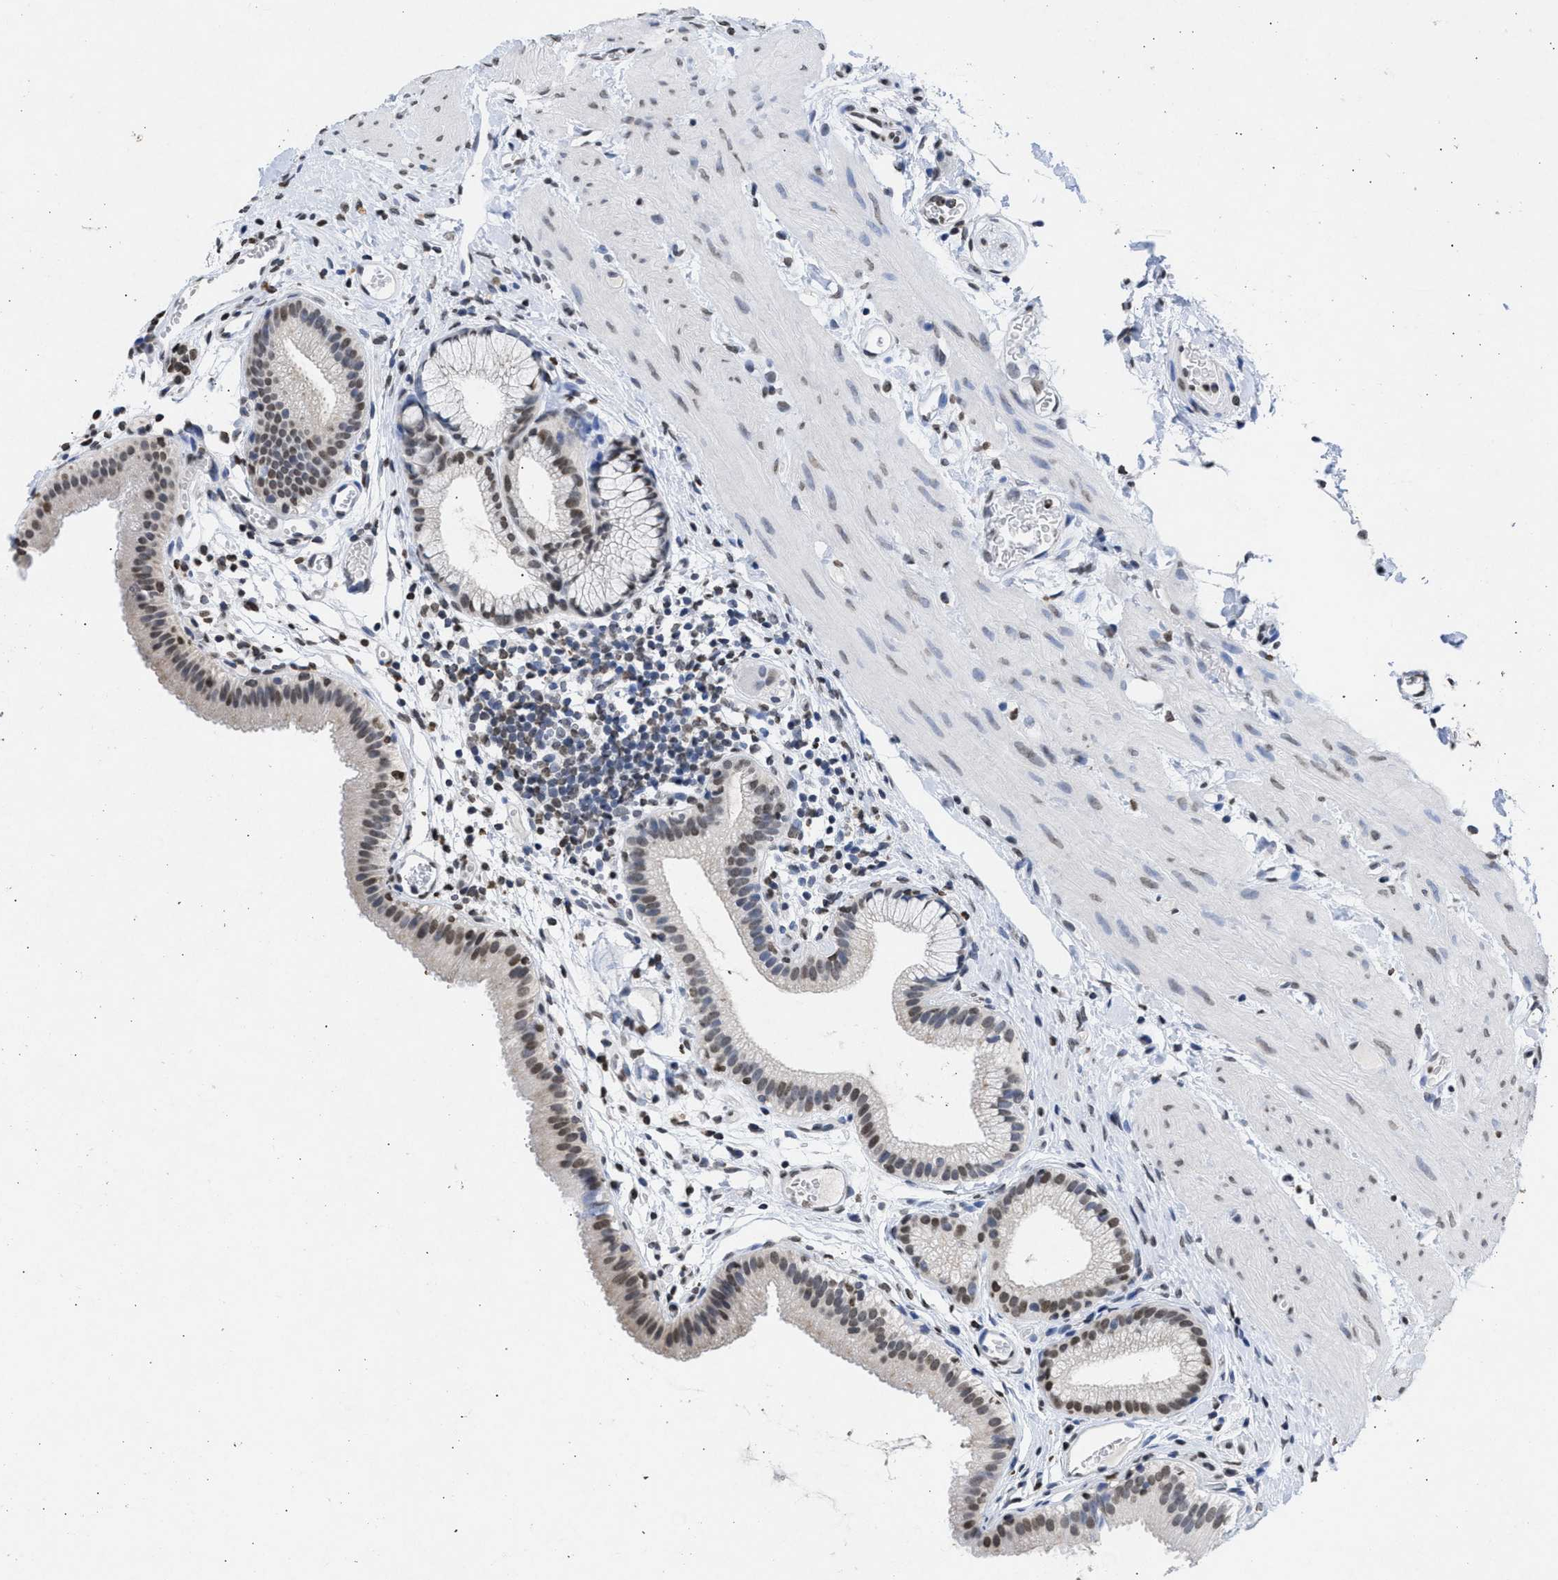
{"staining": {"intensity": "moderate", "quantity": ">75%", "location": "nuclear"}, "tissue": "gallbladder", "cell_type": "Glandular cells", "image_type": "normal", "snomed": [{"axis": "morphology", "description": "Normal tissue, NOS"}, {"axis": "topography", "description": "Gallbladder"}], "caption": "Immunohistochemical staining of benign human gallbladder exhibits medium levels of moderate nuclear staining in about >75% of glandular cells.", "gene": "NUP35", "patient": {"sex": "female", "age": 26}}